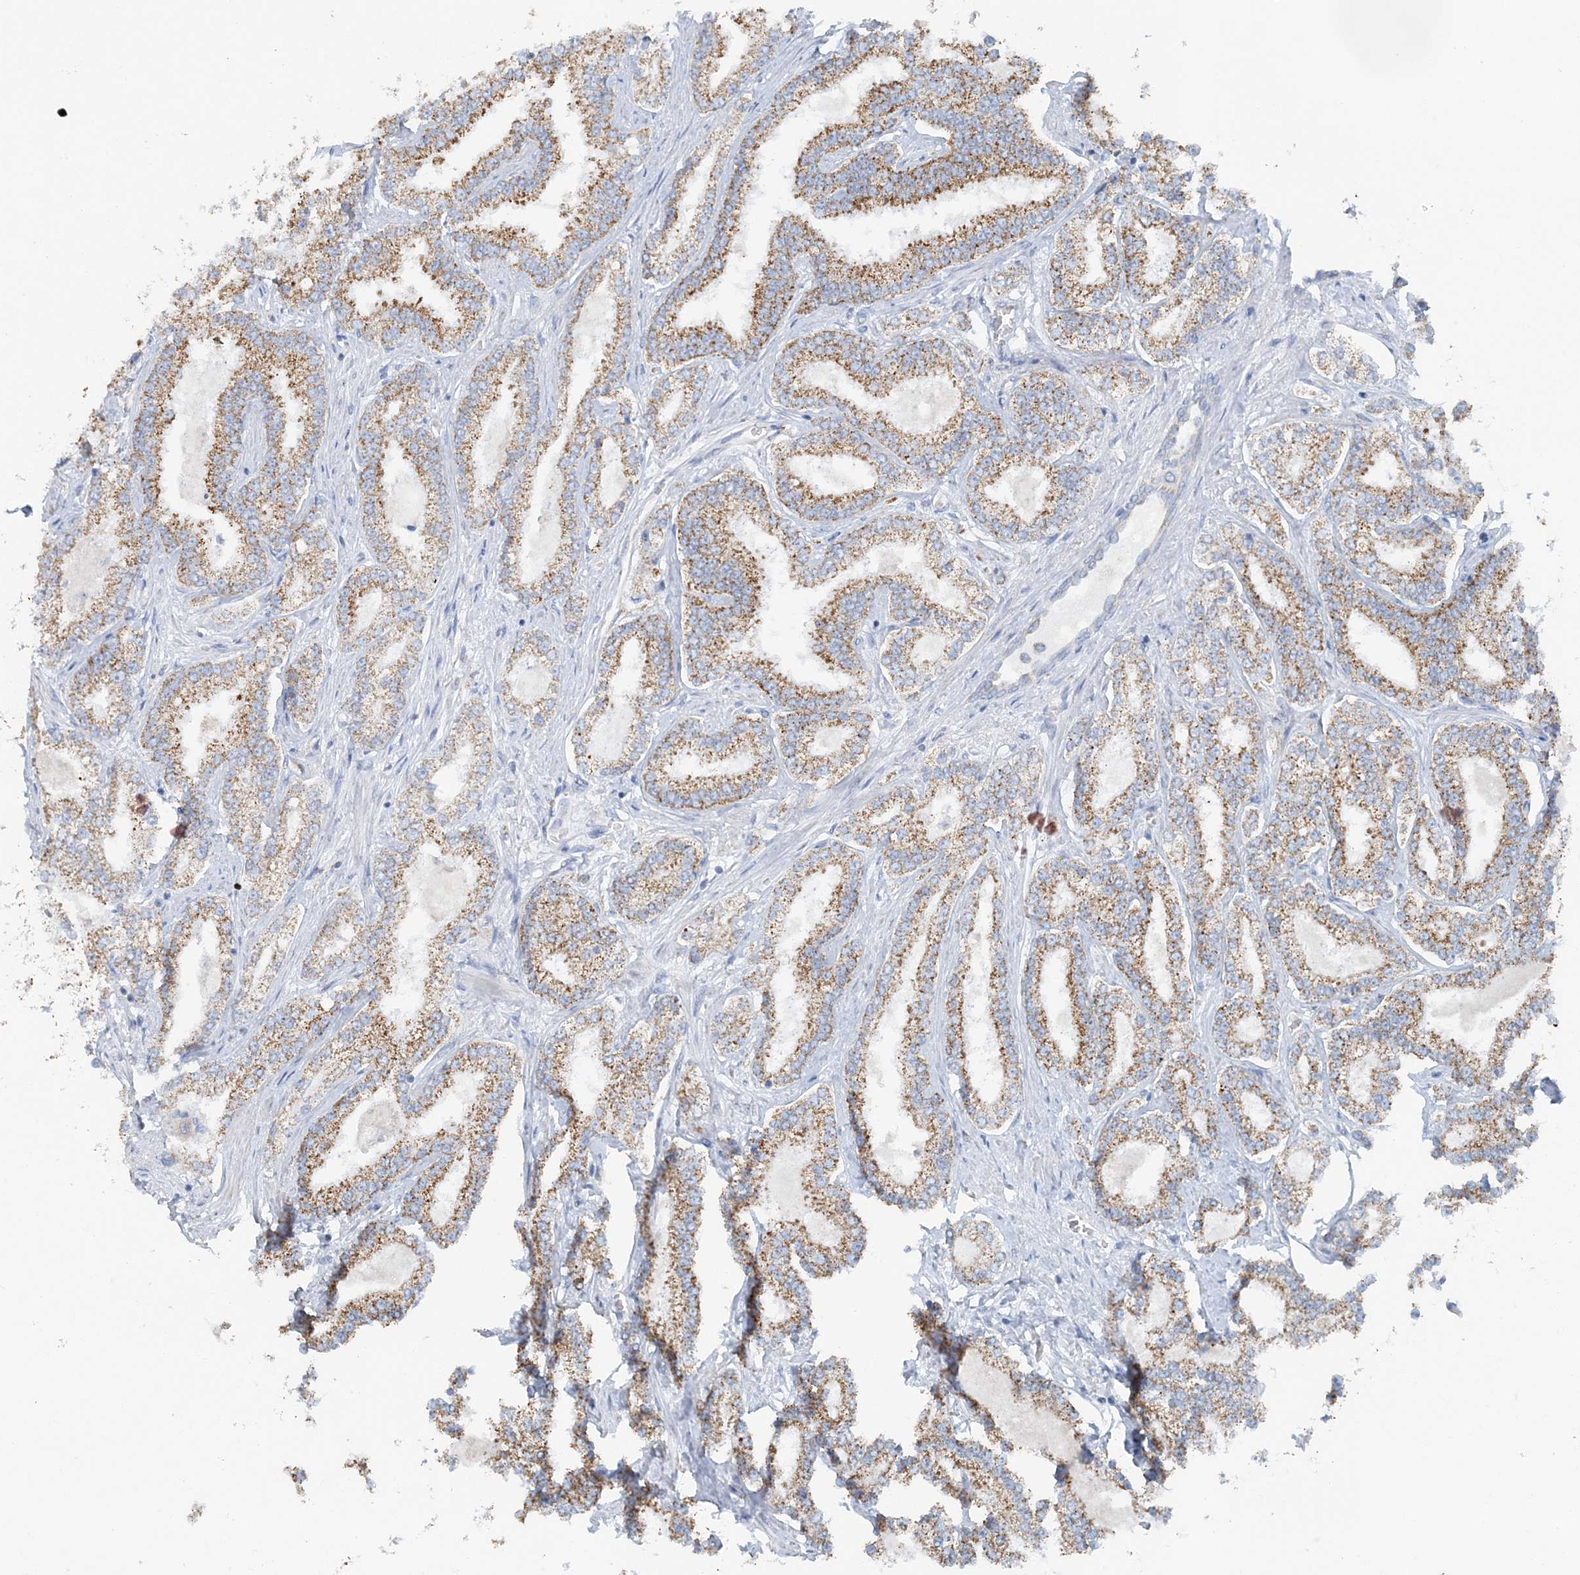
{"staining": {"intensity": "moderate", "quantity": ">75%", "location": "cytoplasmic/membranous"}, "tissue": "prostate cancer", "cell_type": "Tumor cells", "image_type": "cancer", "snomed": [{"axis": "morphology", "description": "Normal tissue, NOS"}, {"axis": "morphology", "description": "Adenocarcinoma, High grade"}, {"axis": "topography", "description": "Prostate"}], "caption": "Adenocarcinoma (high-grade) (prostate) stained for a protein demonstrates moderate cytoplasmic/membranous positivity in tumor cells.", "gene": "PCCB", "patient": {"sex": "male", "age": 83}}